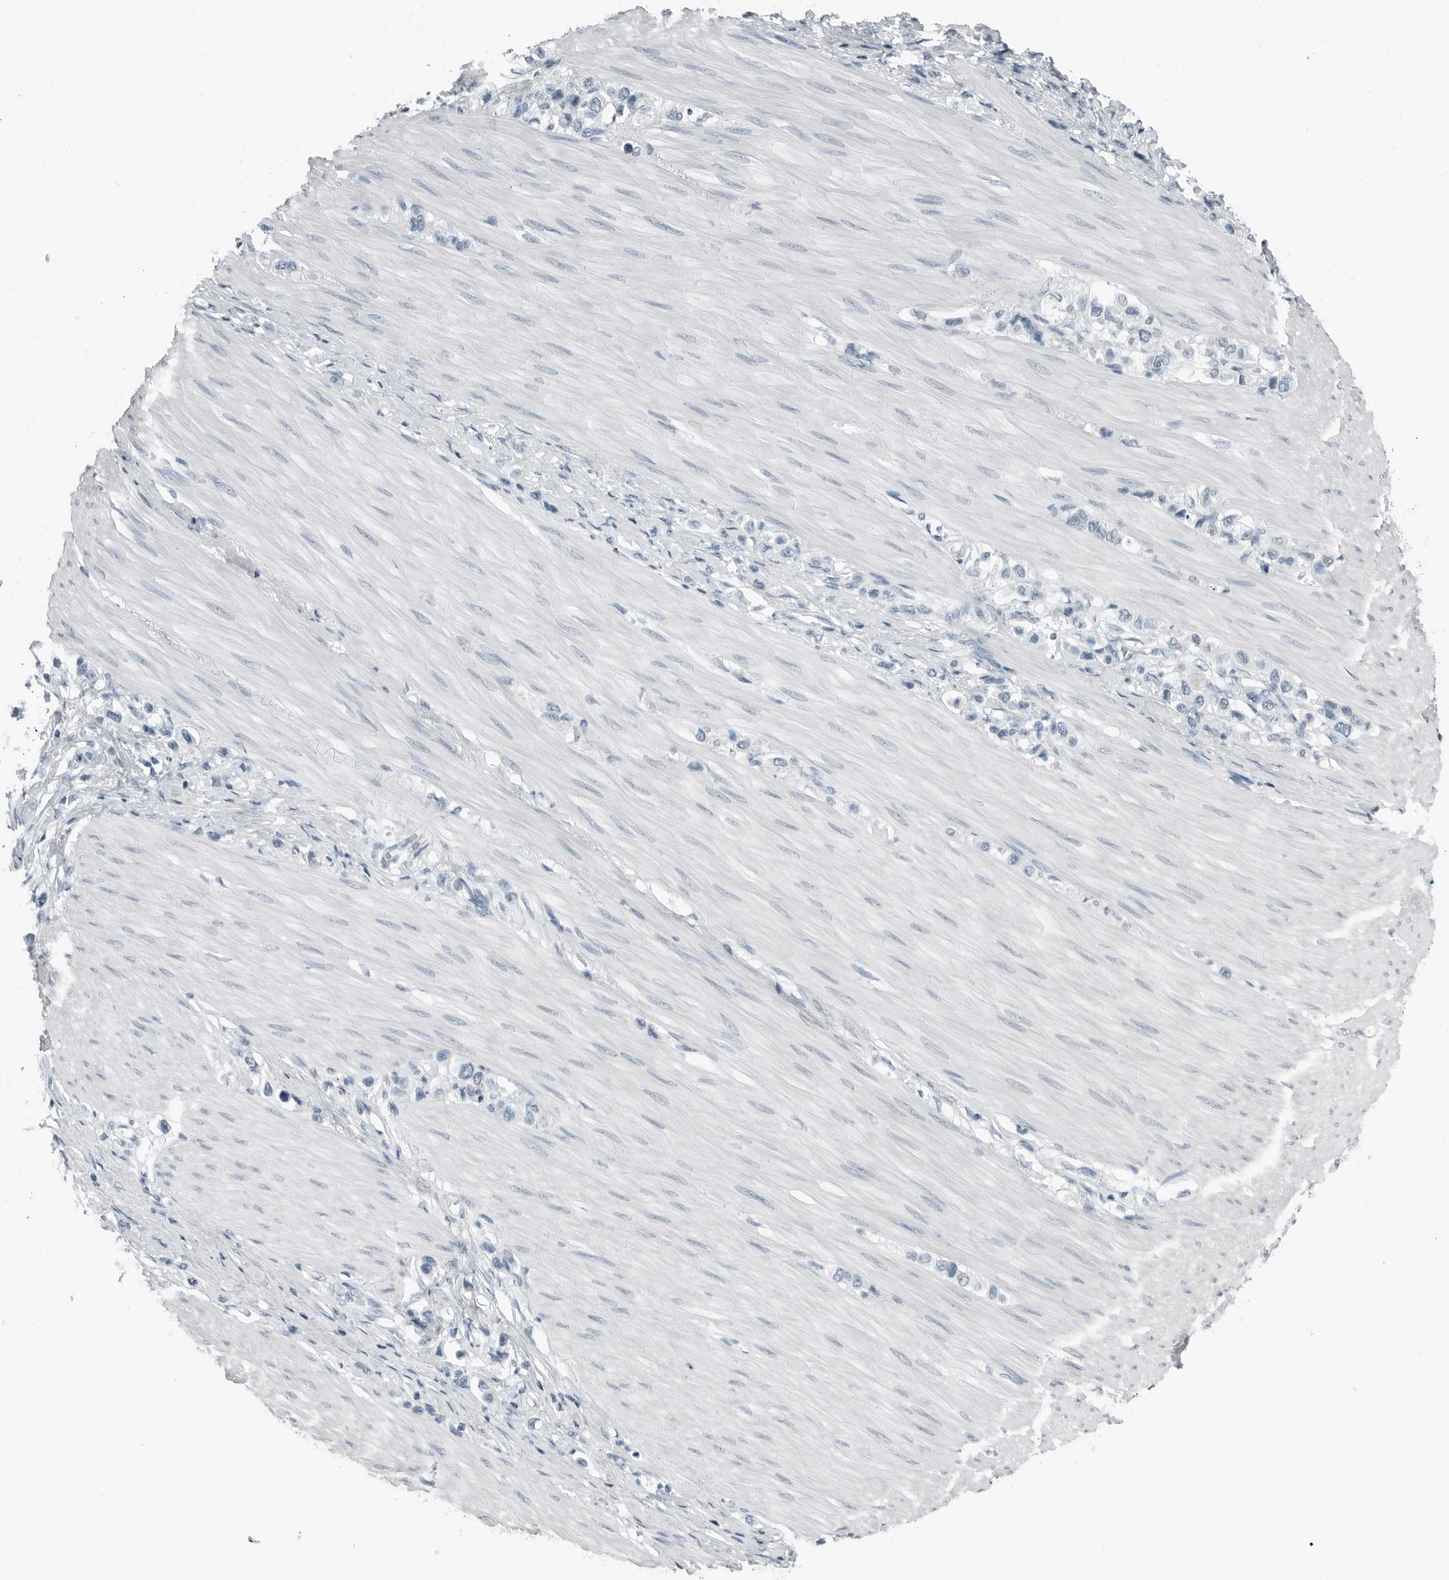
{"staining": {"intensity": "negative", "quantity": "none", "location": "none"}, "tissue": "stomach cancer", "cell_type": "Tumor cells", "image_type": "cancer", "snomed": [{"axis": "morphology", "description": "Adenocarcinoma, NOS"}, {"axis": "topography", "description": "Stomach"}], "caption": "This is an immunohistochemistry (IHC) micrograph of stomach adenocarcinoma. There is no expression in tumor cells.", "gene": "FABP6", "patient": {"sex": "female", "age": 65}}